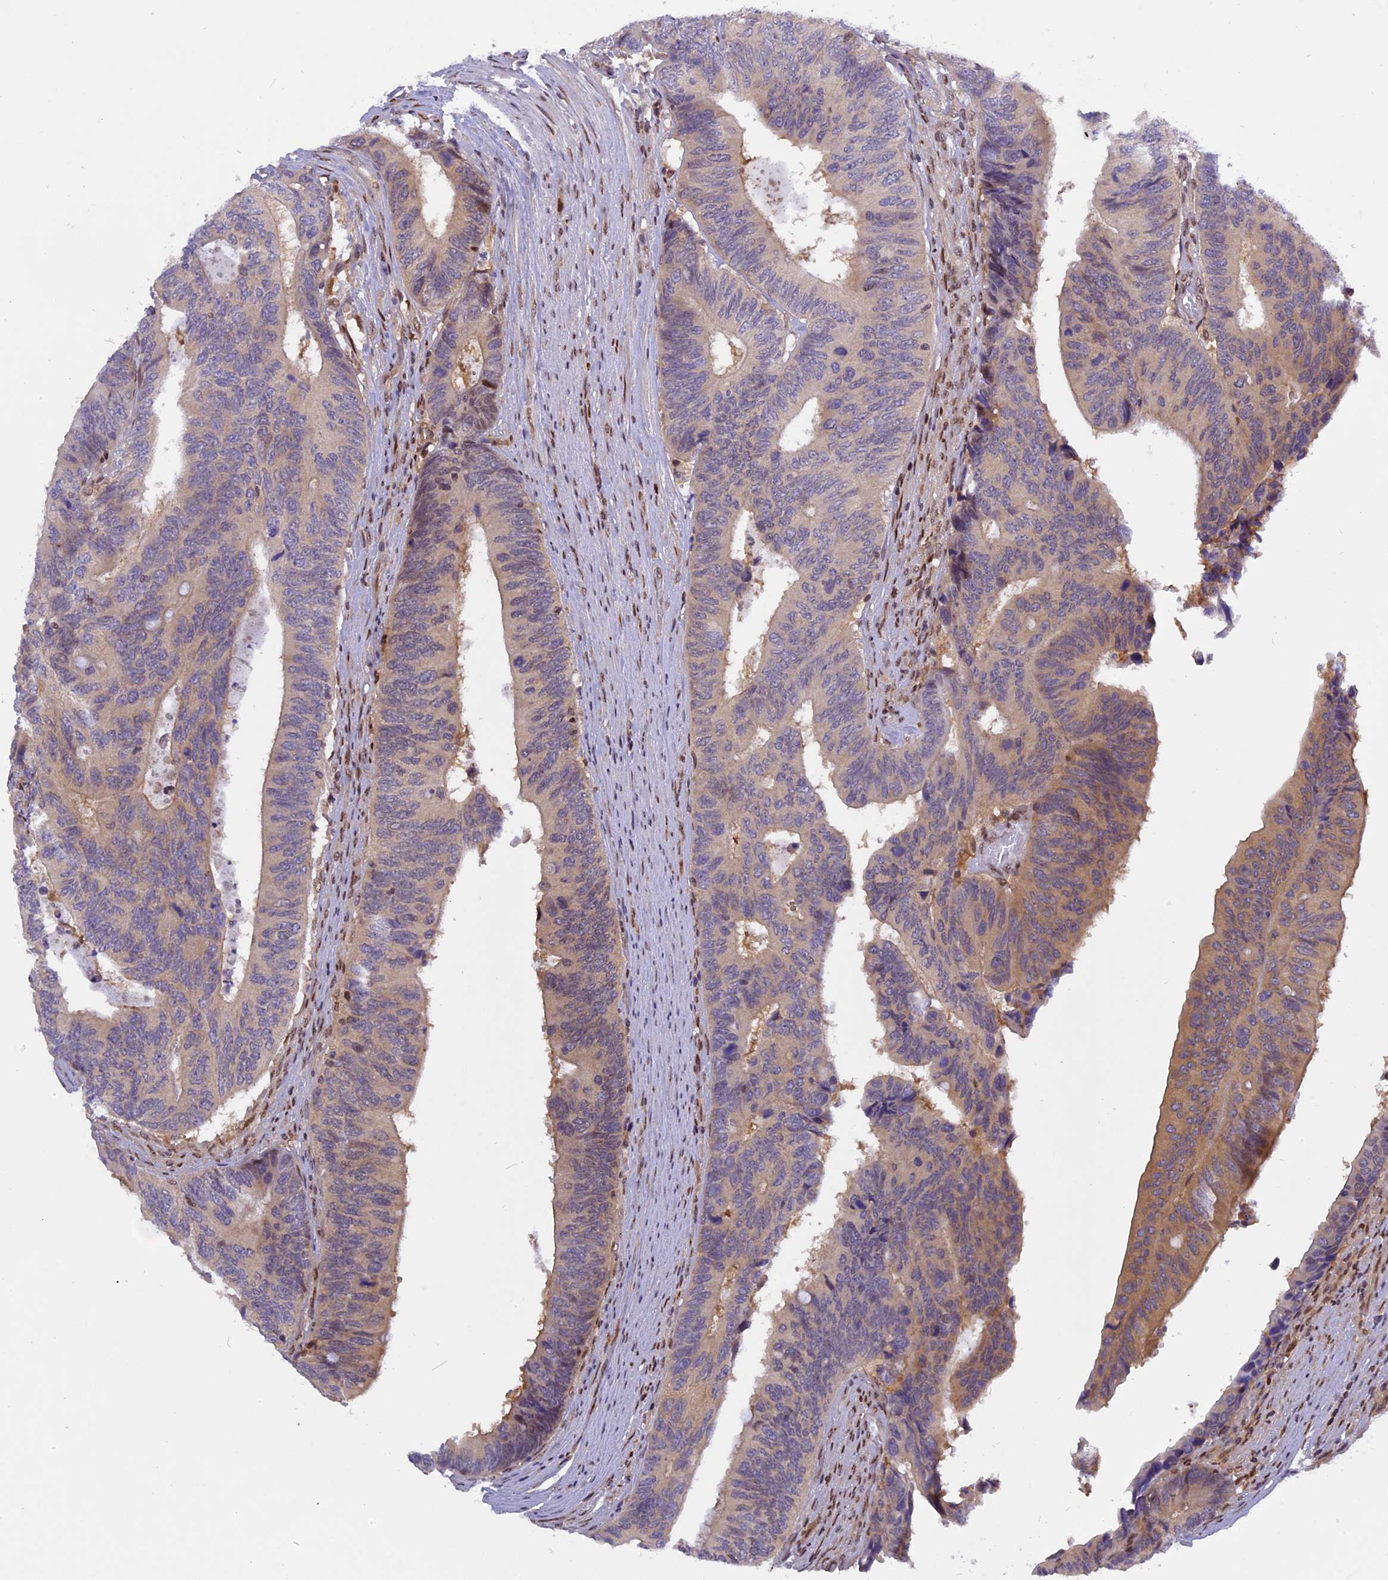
{"staining": {"intensity": "weak", "quantity": "<25%", "location": "cytoplasmic/membranous"}, "tissue": "colorectal cancer", "cell_type": "Tumor cells", "image_type": "cancer", "snomed": [{"axis": "morphology", "description": "Adenocarcinoma, NOS"}, {"axis": "topography", "description": "Colon"}], "caption": "Immunohistochemistry (IHC) of human adenocarcinoma (colorectal) displays no expression in tumor cells.", "gene": "RABGGTA", "patient": {"sex": "male", "age": 87}}